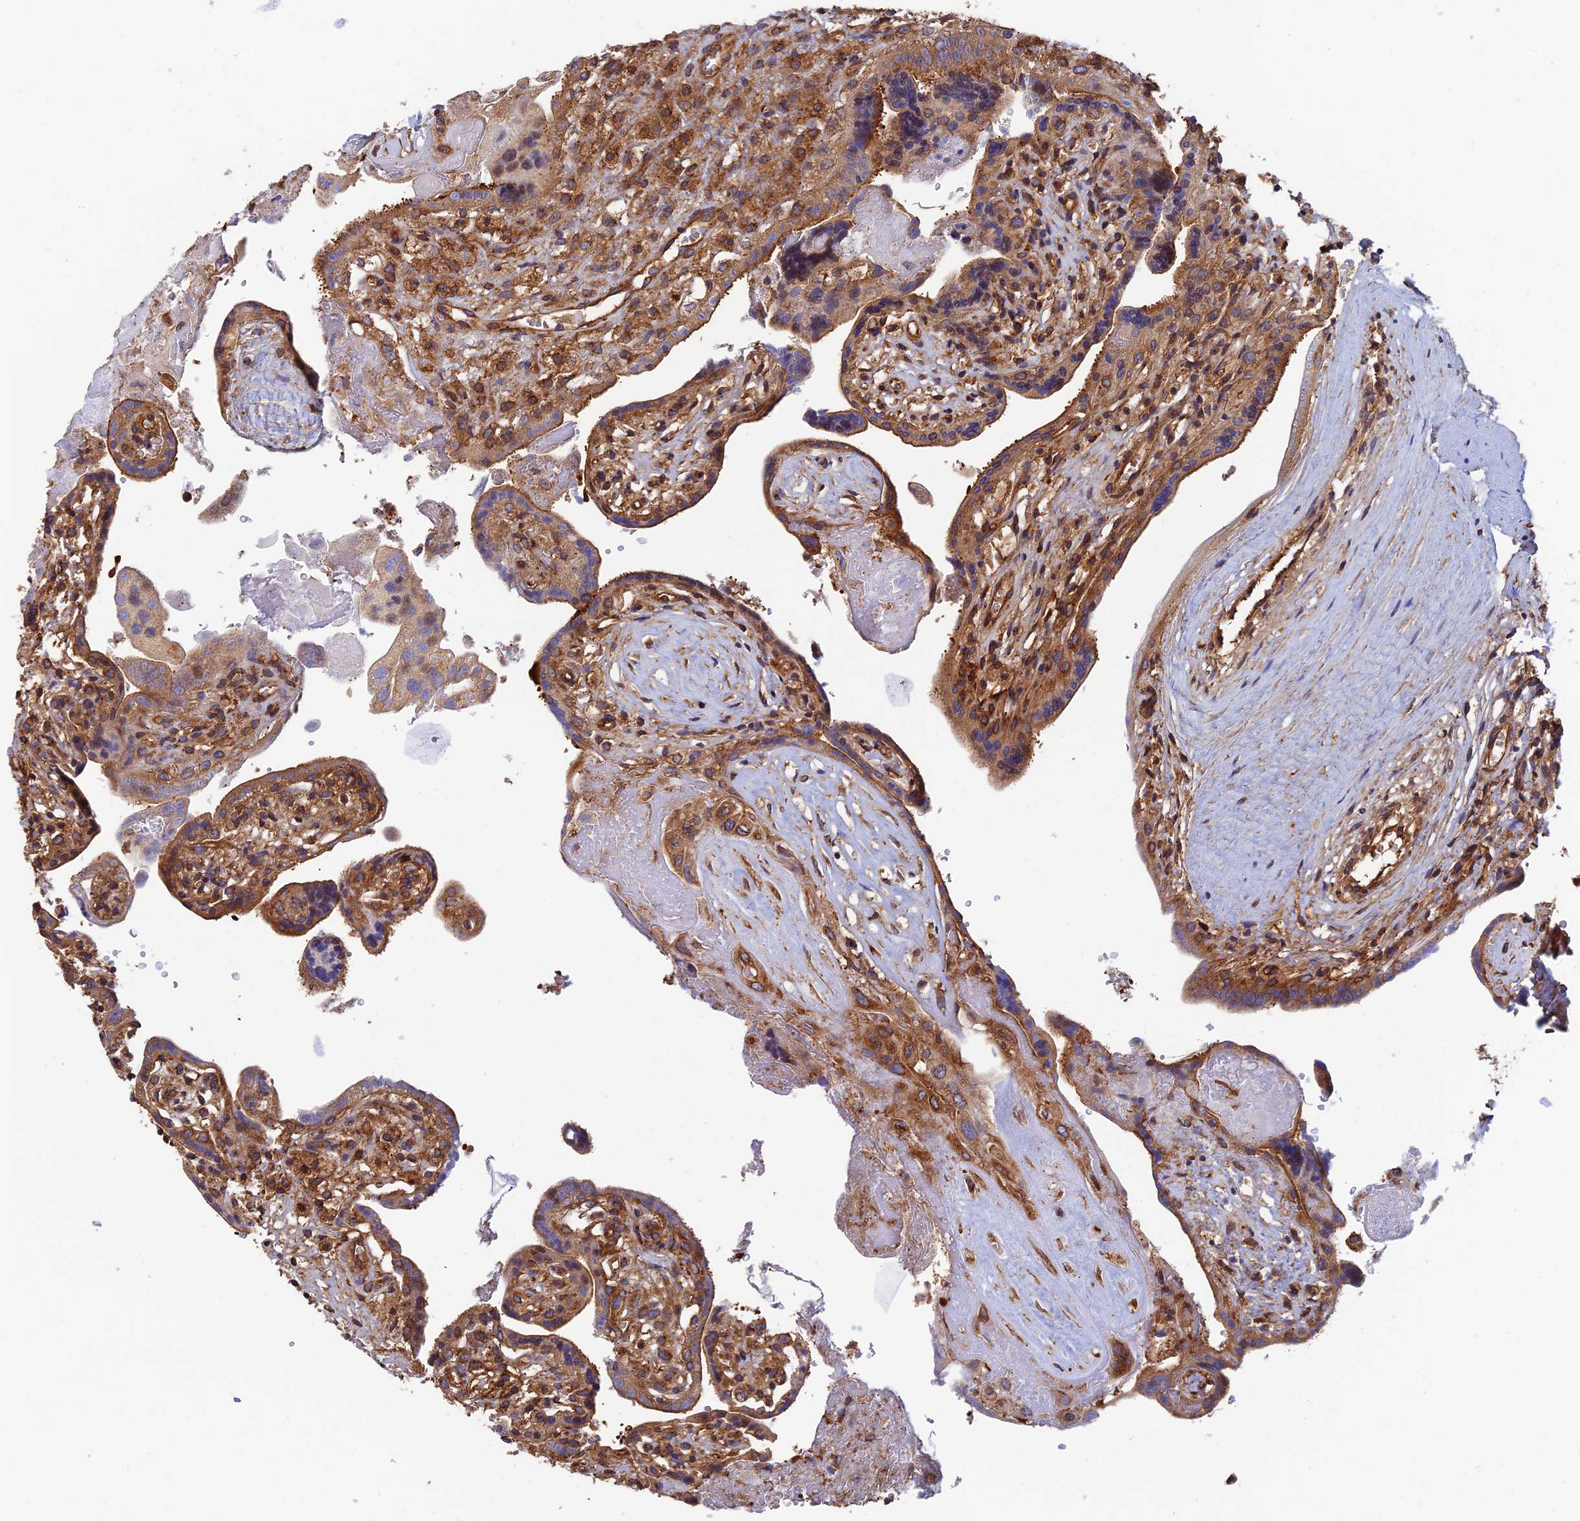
{"staining": {"intensity": "moderate", "quantity": ">75%", "location": "cytoplasmic/membranous"}, "tissue": "placenta", "cell_type": "Trophoblastic cells", "image_type": "normal", "snomed": [{"axis": "morphology", "description": "Normal tissue, NOS"}, {"axis": "topography", "description": "Placenta"}], "caption": "IHC of unremarkable human placenta shows medium levels of moderate cytoplasmic/membranous staining in approximately >75% of trophoblastic cells.", "gene": "DCTN2", "patient": {"sex": "female", "age": 37}}